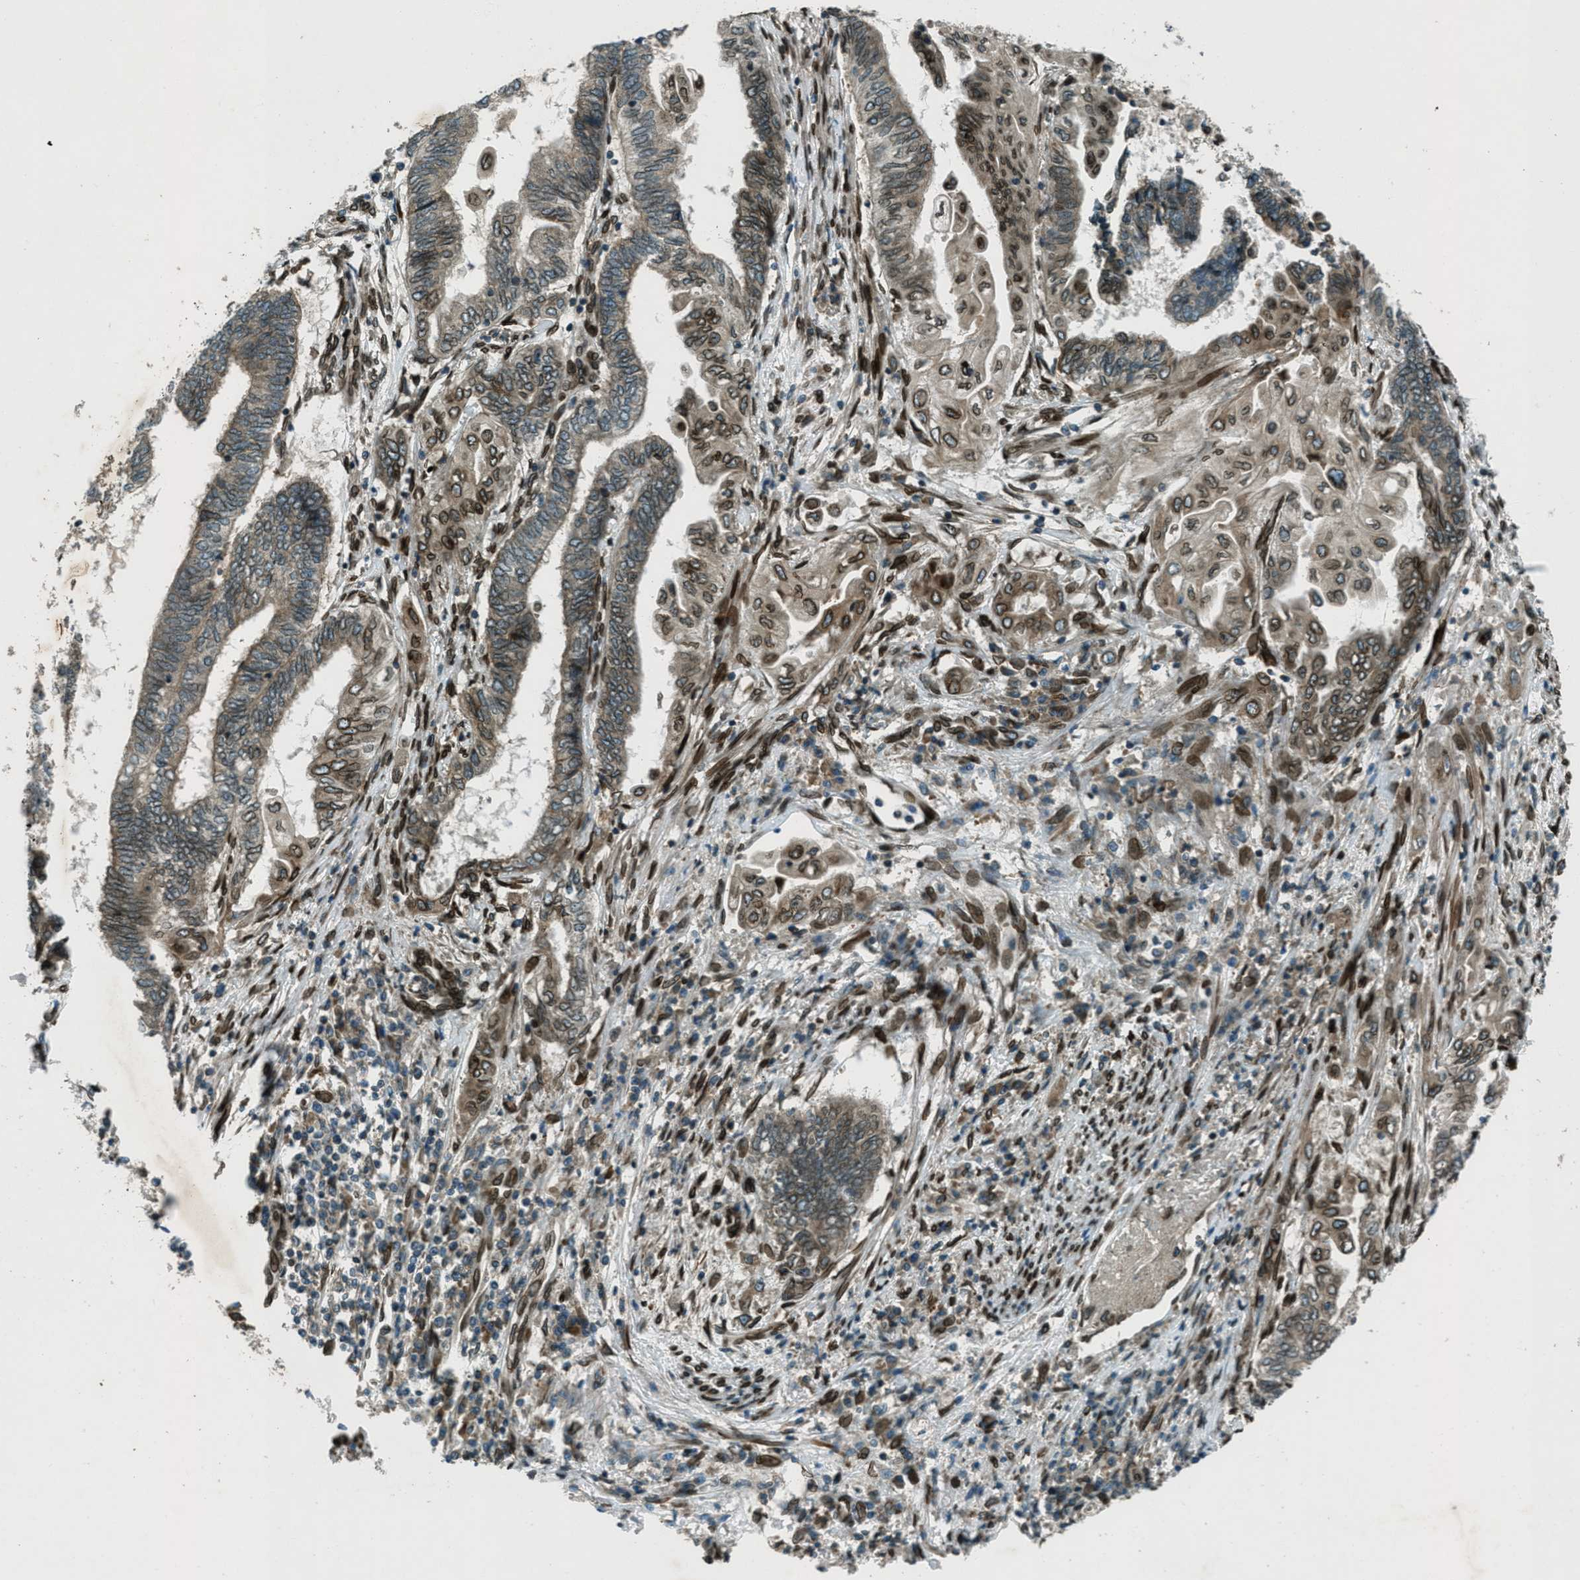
{"staining": {"intensity": "moderate", "quantity": ">75%", "location": "cytoplasmic/membranous,nuclear"}, "tissue": "endometrial cancer", "cell_type": "Tumor cells", "image_type": "cancer", "snomed": [{"axis": "morphology", "description": "Adenocarcinoma, NOS"}, {"axis": "topography", "description": "Uterus"}, {"axis": "topography", "description": "Endometrium"}], "caption": "Brown immunohistochemical staining in endometrial adenocarcinoma exhibits moderate cytoplasmic/membranous and nuclear expression in approximately >75% of tumor cells. The protein of interest is shown in brown color, while the nuclei are stained blue.", "gene": "LEMD2", "patient": {"sex": "female", "age": 70}}